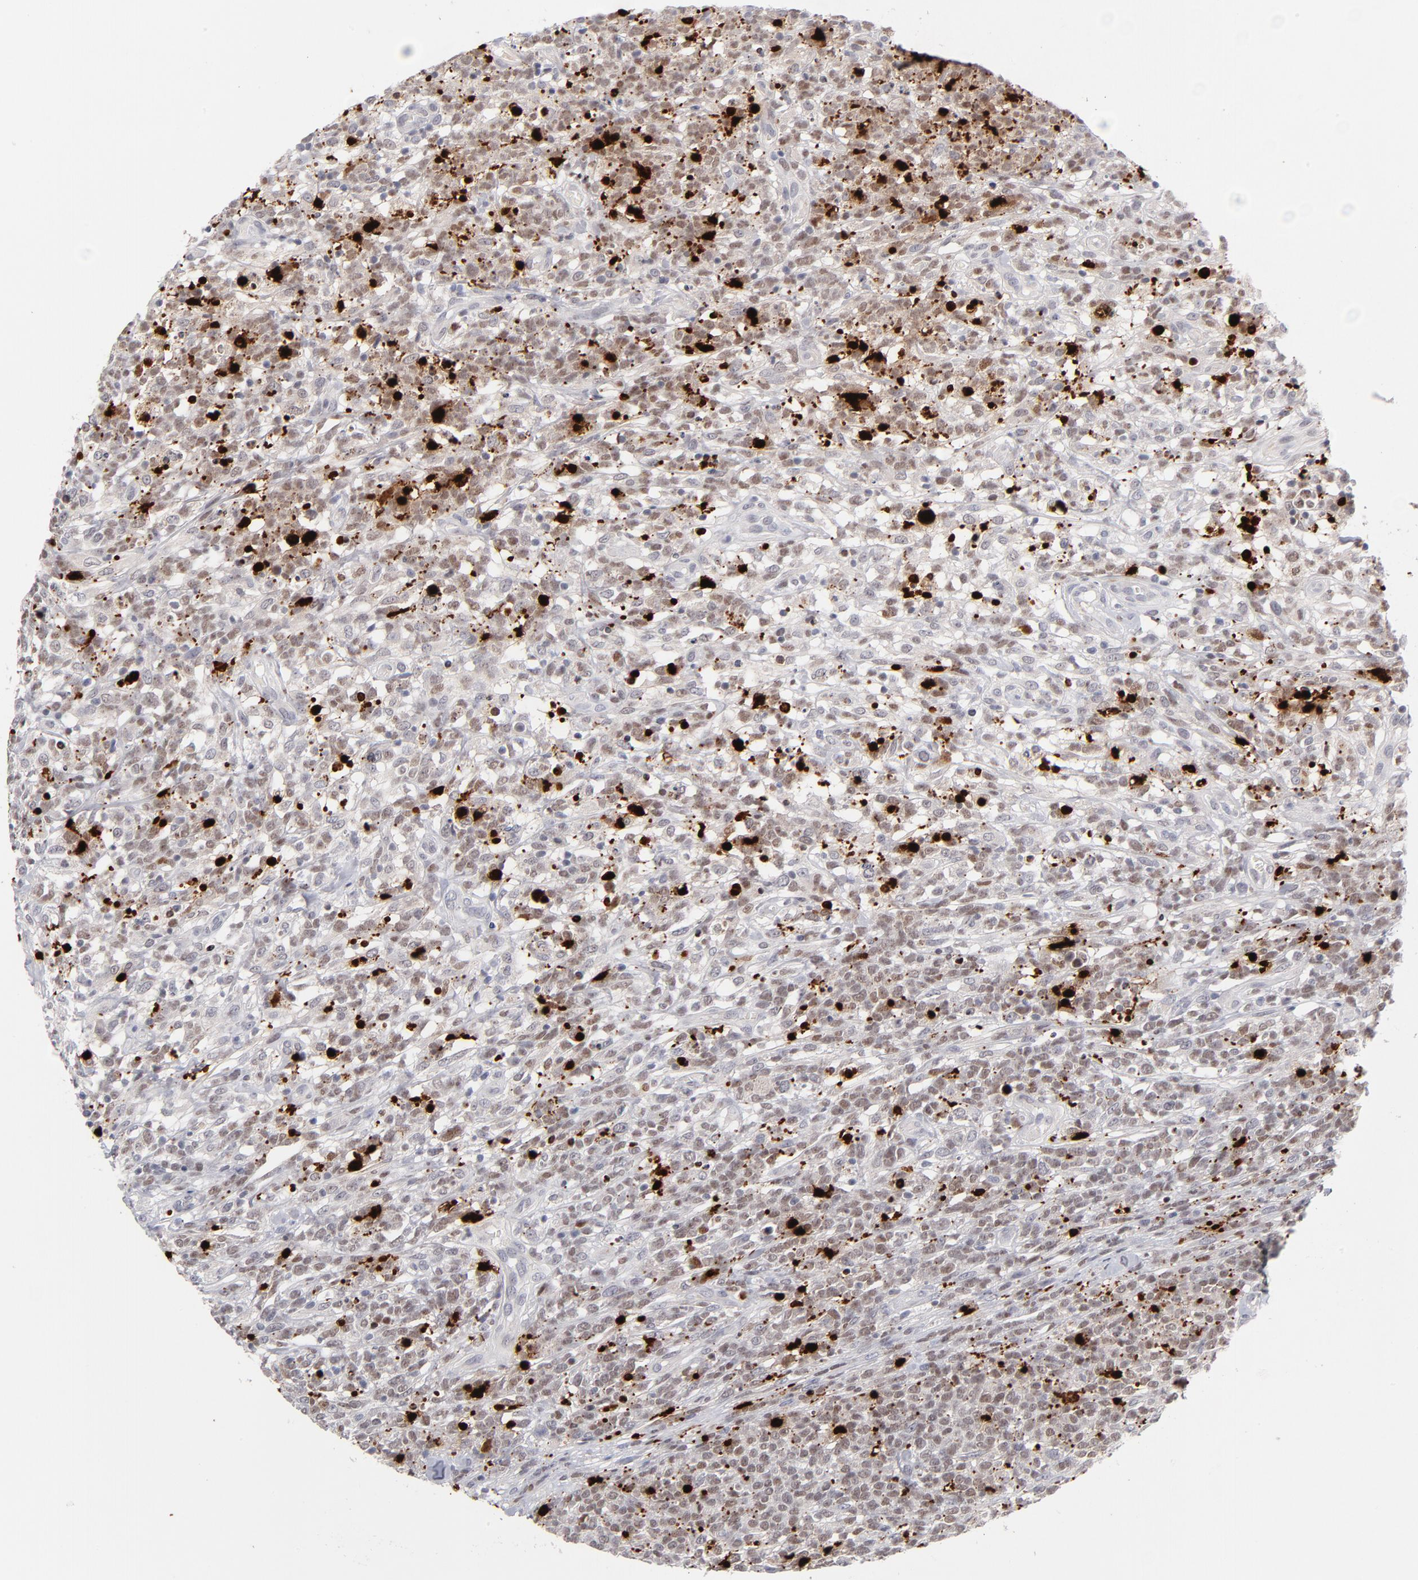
{"staining": {"intensity": "weak", "quantity": "25%-75%", "location": "nuclear"}, "tissue": "lymphoma", "cell_type": "Tumor cells", "image_type": "cancer", "snomed": [{"axis": "morphology", "description": "Malignant lymphoma, non-Hodgkin's type, High grade"}, {"axis": "topography", "description": "Lymph node"}], "caption": "High-grade malignant lymphoma, non-Hodgkin's type stained for a protein displays weak nuclear positivity in tumor cells.", "gene": "PARP1", "patient": {"sex": "female", "age": 73}}